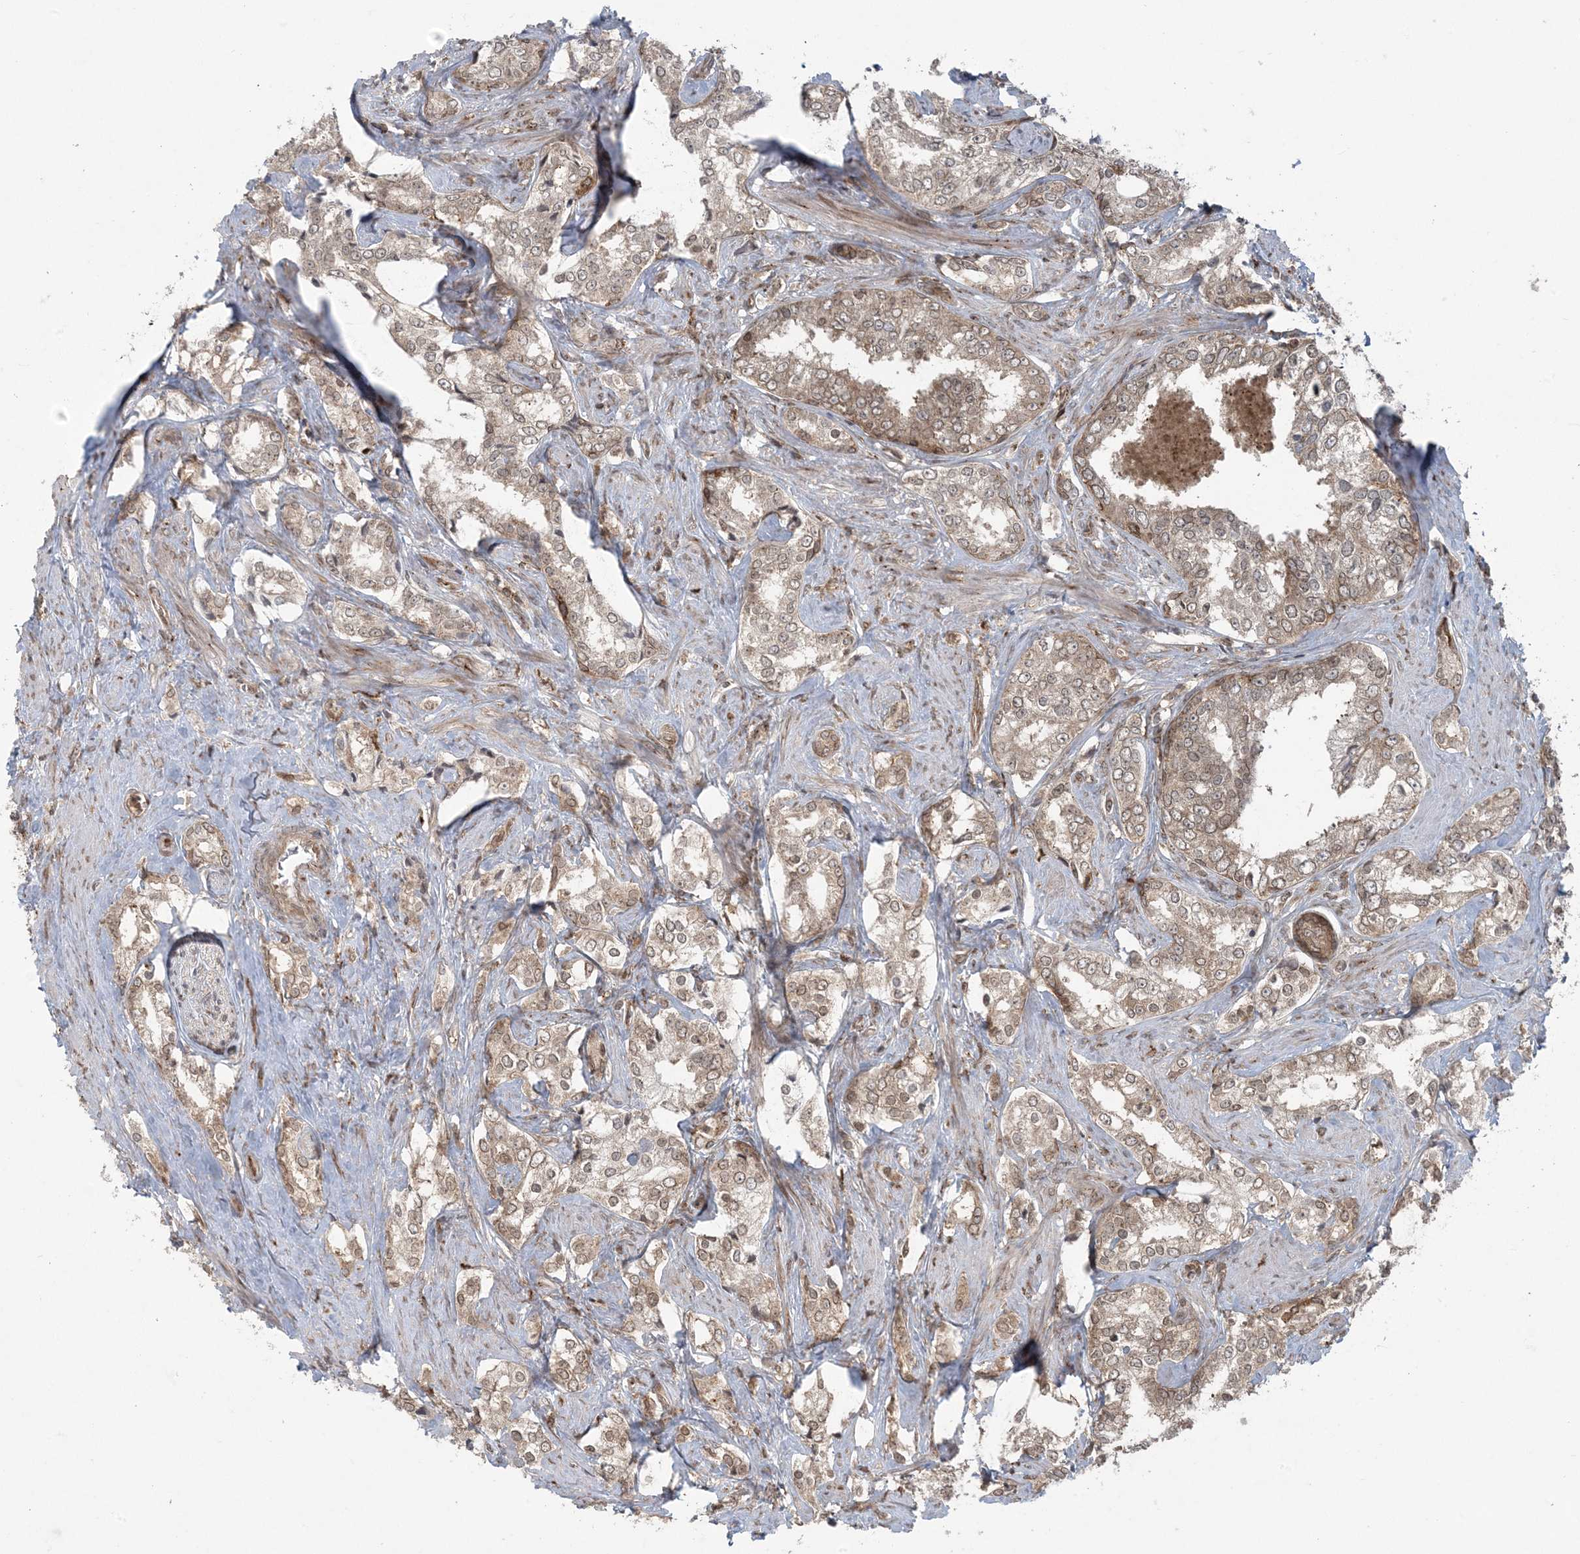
{"staining": {"intensity": "weak", "quantity": ">75%", "location": "cytoplasmic/membranous,nuclear"}, "tissue": "prostate cancer", "cell_type": "Tumor cells", "image_type": "cancer", "snomed": [{"axis": "morphology", "description": "Adenocarcinoma, High grade"}, {"axis": "topography", "description": "Prostate"}], "caption": "High-power microscopy captured an immunohistochemistry photomicrograph of high-grade adenocarcinoma (prostate), revealing weak cytoplasmic/membranous and nuclear expression in about >75% of tumor cells.", "gene": "DDX19B", "patient": {"sex": "male", "age": 66}}